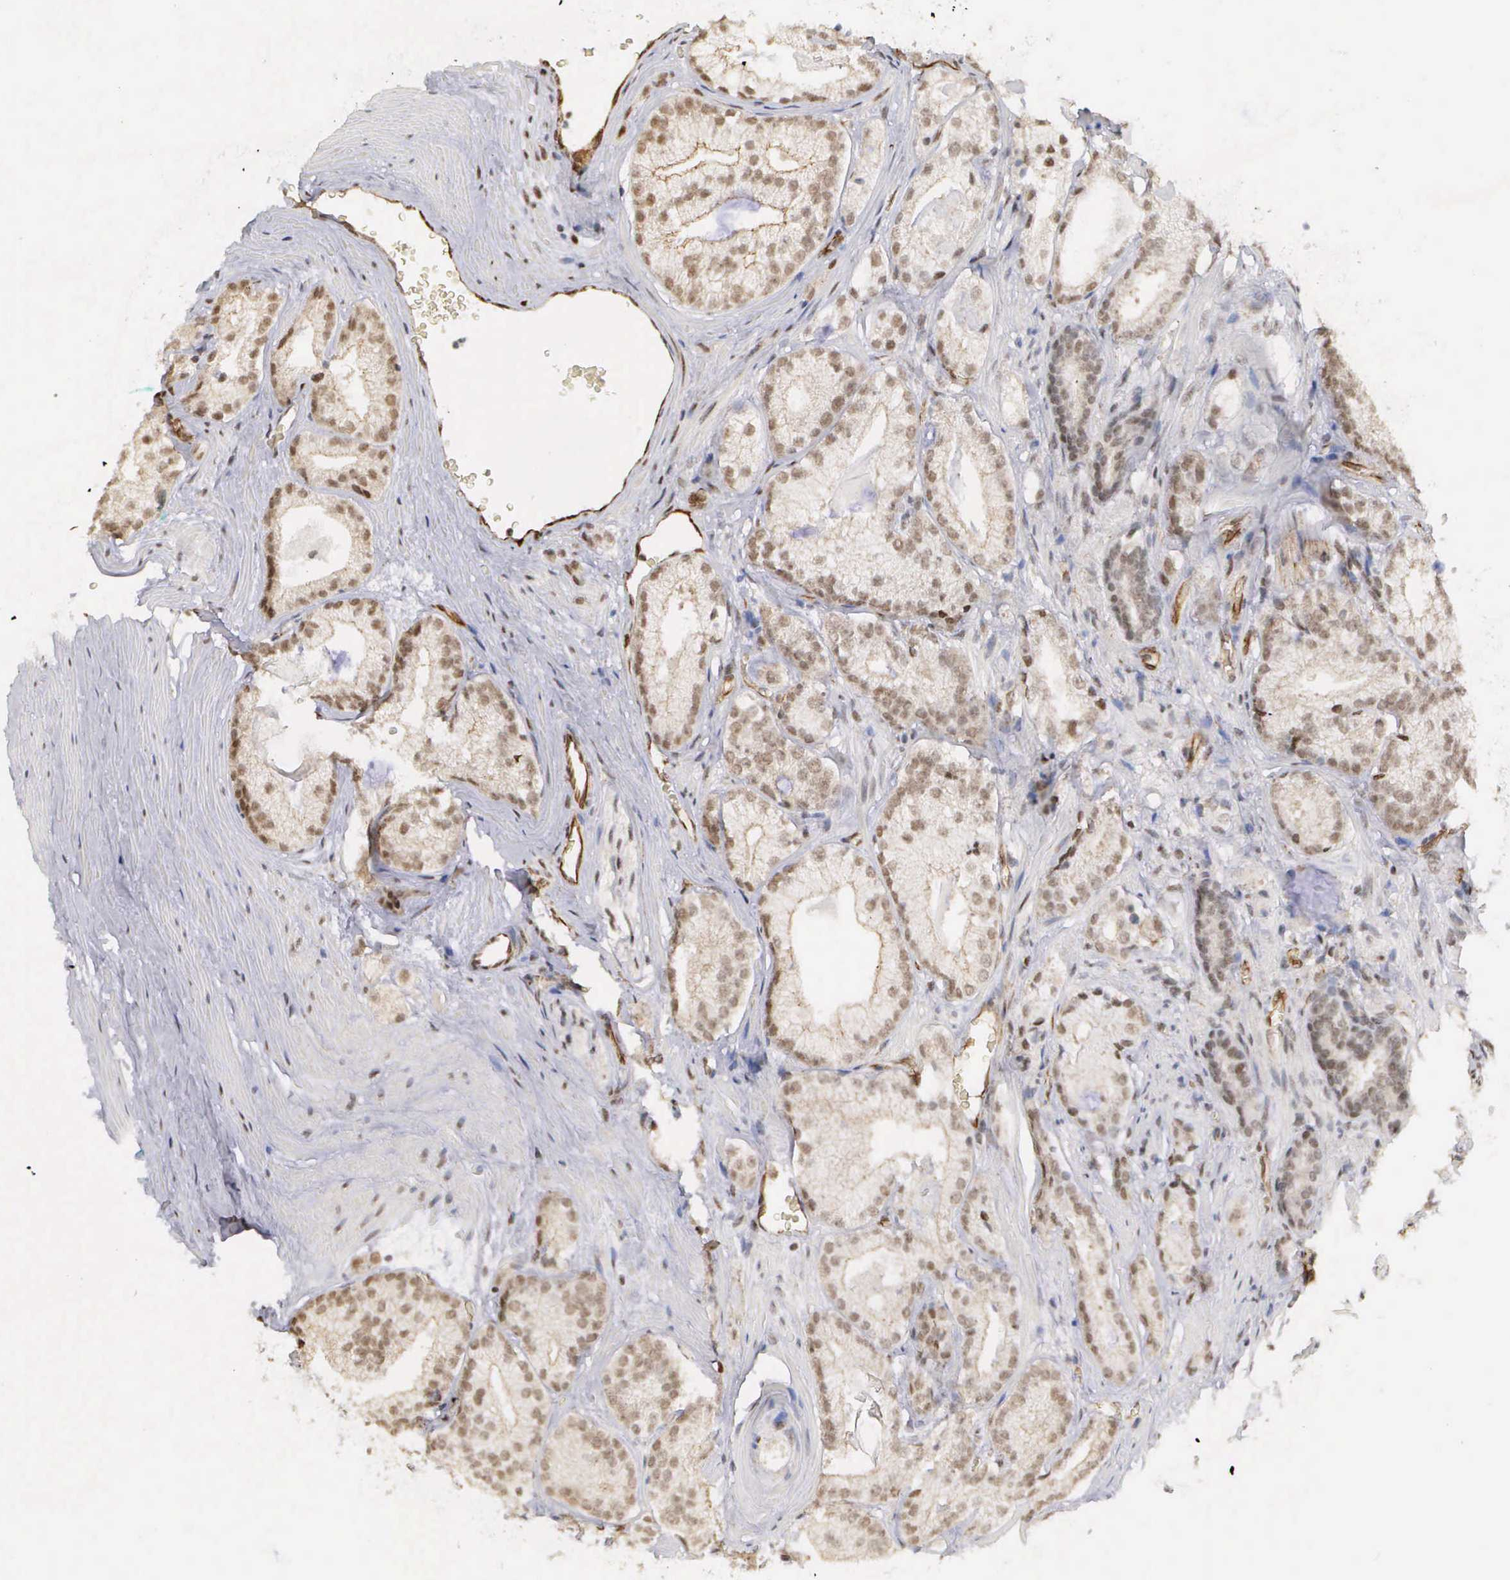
{"staining": {"intensity": "weak", "quantity": ">75%", "location": "nuclear"}, "tissue": "prostate cancer", "cell_type": "Tumor cells", "image_type": "cancer", "snomed": [{"axis": "morphology", "description": "Adenocarcinoma, Medium grade"}, {"axis": "topography", "description": "Prostate"}], "caption": "Protein staining of prostate cancer tissue exhibits weak nuclear staining in about >75% of tumor cells.", "gene": "MORC2", "patient": {"sex": "male", "age": 68}}